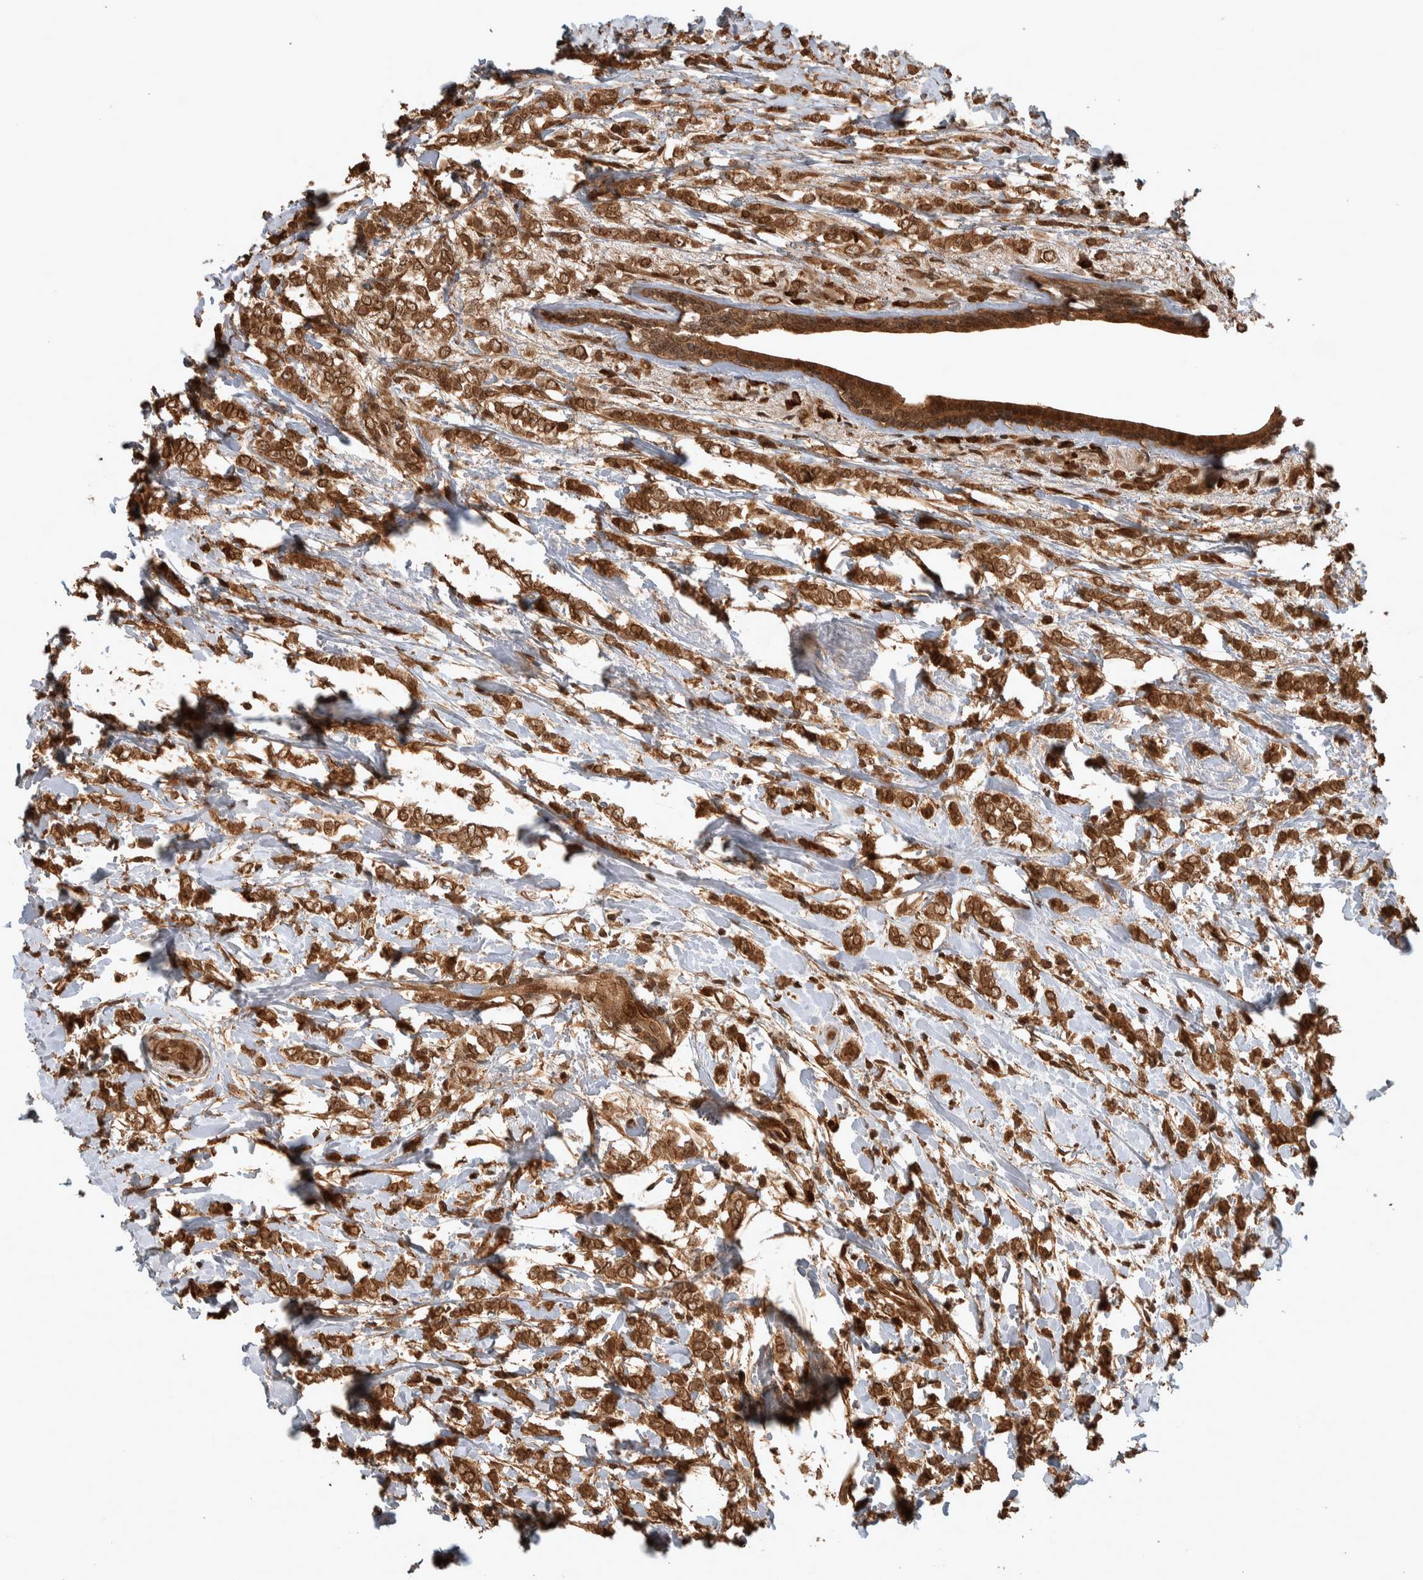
{"staining": {"intensity": "moderate", "quantity": ">75%", "location": "cytoplasmic/membranous,nuclear"}, "tissue": "breast cancer", "cell_type": "Tumor cells", "image_type": "cancer", "snomed": [{"axis": "morphology", "description": "Normal tissue, NOS"}, {"axis": "morphology", "description": "Lobular carcinoma"}, {"axis": "topography", "description": "Breast"}], "caption": "IHC histopathology image of human breast lobular carcinoma stained for a protein (brown), which displays medium levels of moderate cytoplasmic/membranous and nuclear positivity in approximately >75% of tumor cells.", "gene": "CNTROB", "patient": {"sex": "female", "age": 47}}